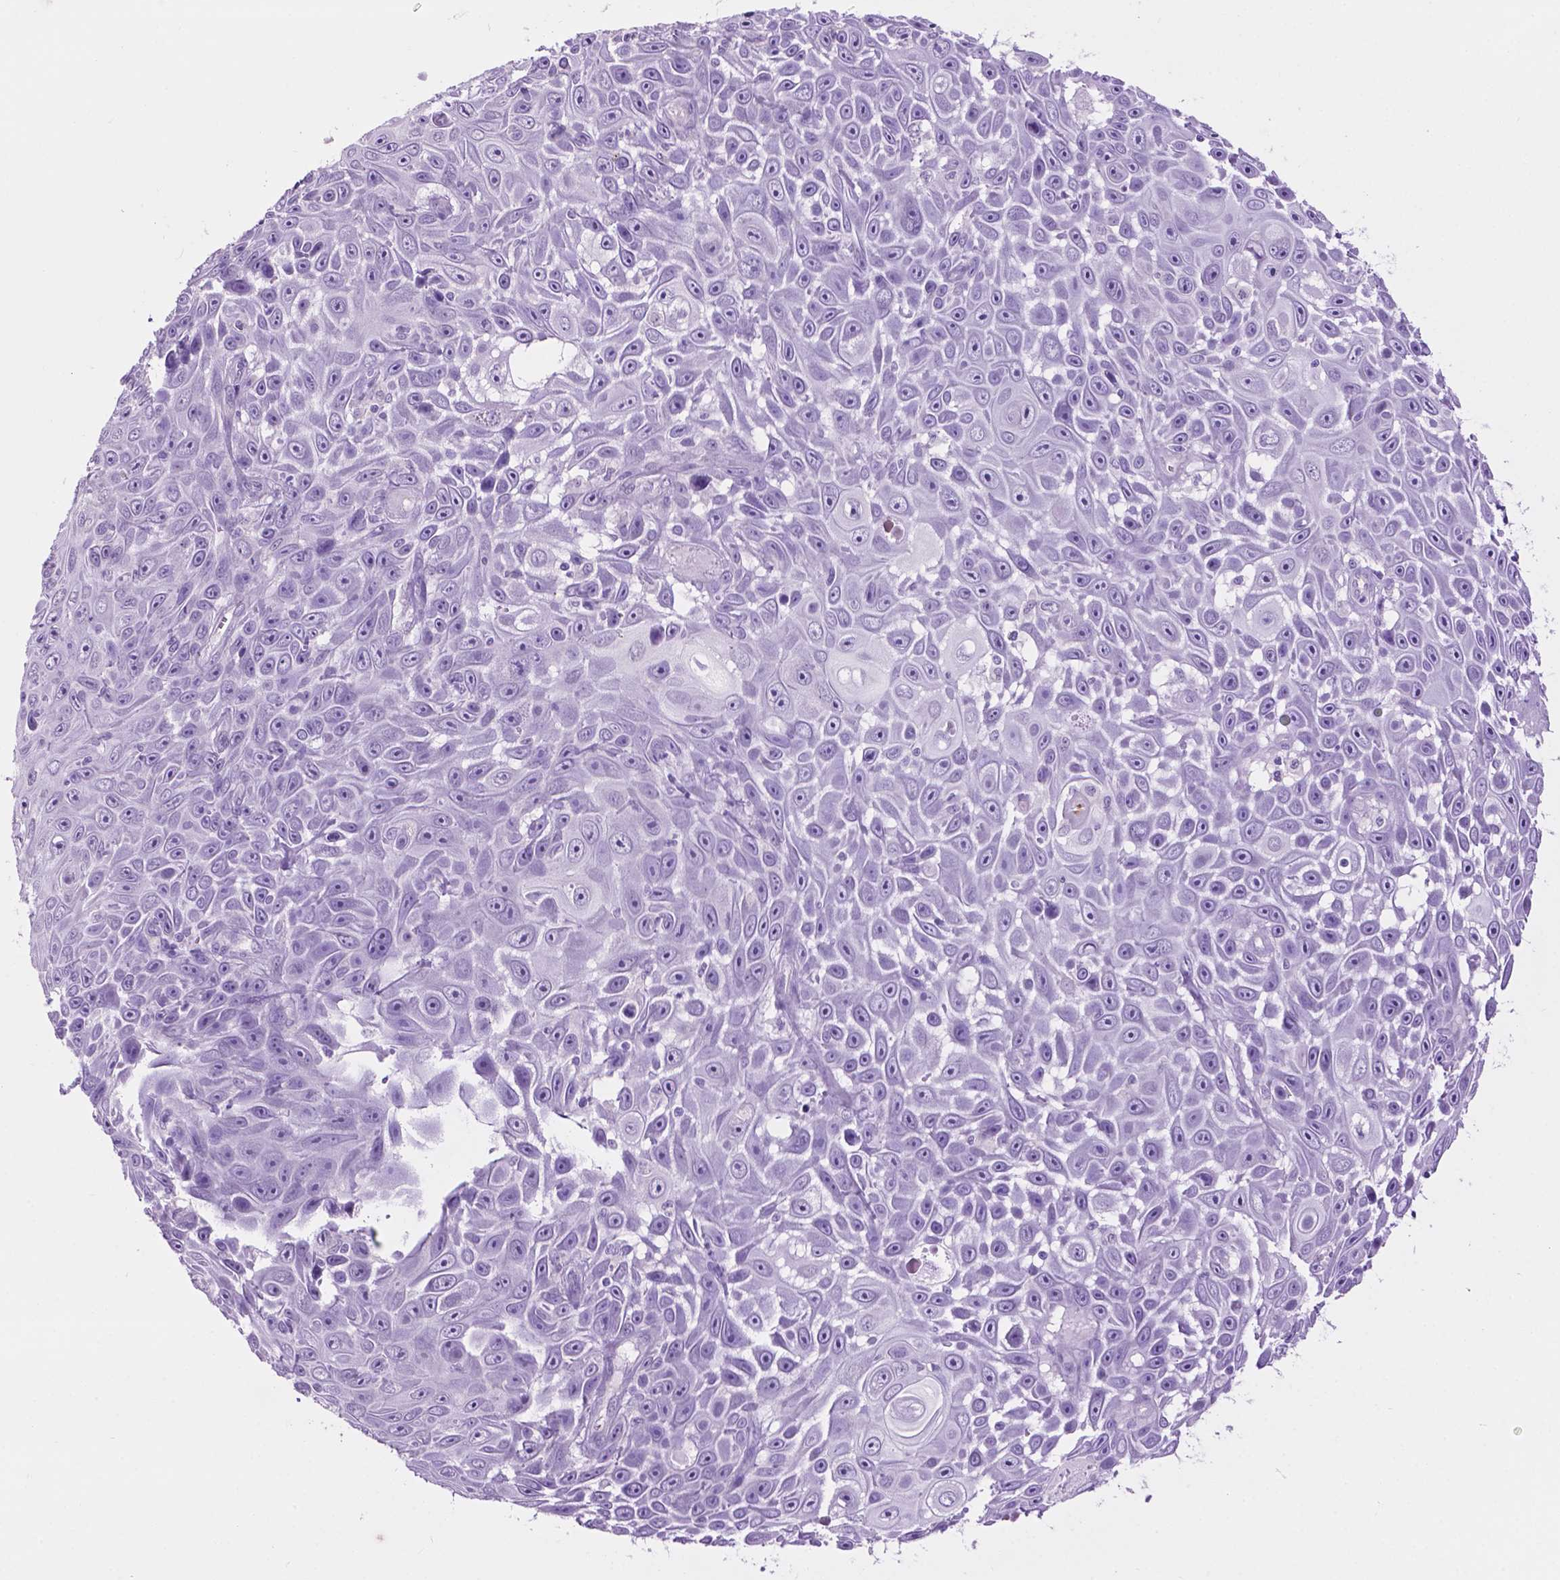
{"staining": {"intensity": "negative", "quantity": "none", "location": "none"}, "tissue": "skin cancer", "cell_type": "Tumor cells", "image_type": "cancer", "snomed": [{"axis": "morphology", "description": "Squamous cell carcinoma, NOS"}, {"axis": "topography", "description": "Skin"}], "caption": "Tumor cells show no significant positivity in skin cancer (squamous cell carcinoma).", "gene": "PHGR1", "patient": {"sex": "male", "age": 82}}